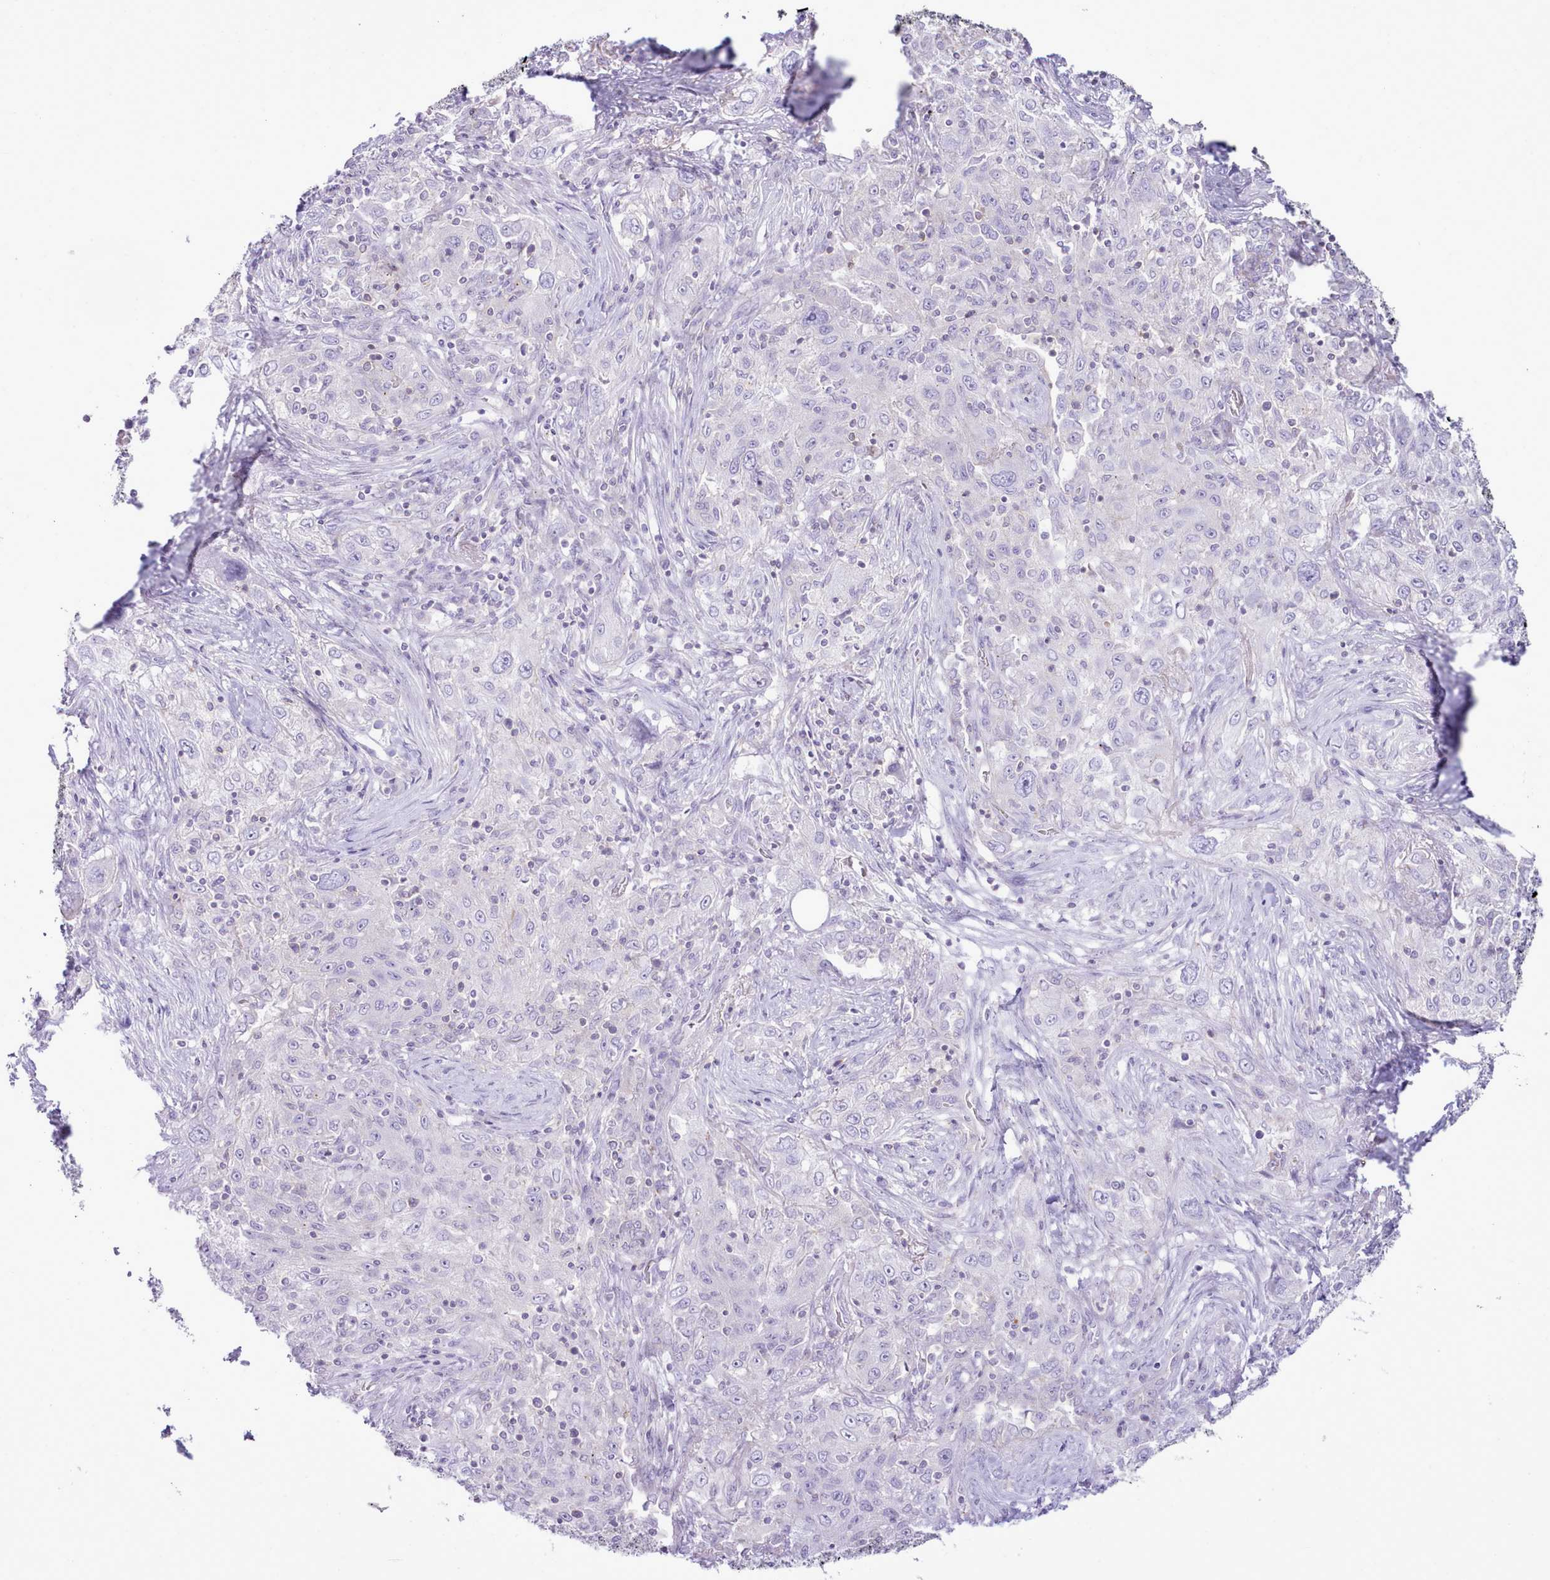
{"staining": {"intensity": "negative", "quantity": "none", "location": "none"}, "tissue": "lung cancer", "cell_type": "Tumor cells", "image_type": "cancer", "snomed": [{"axis": "morphology", "description": "Squamous cell carcinoma, NOS"}, {"axis": "topography", "description": "Lung"}], "caption": "The photomicrograph shows no significant staining in tumor cells of lung cancer.", "gene": "MDFI", "patient": {"sex": "female", "age": 69}}